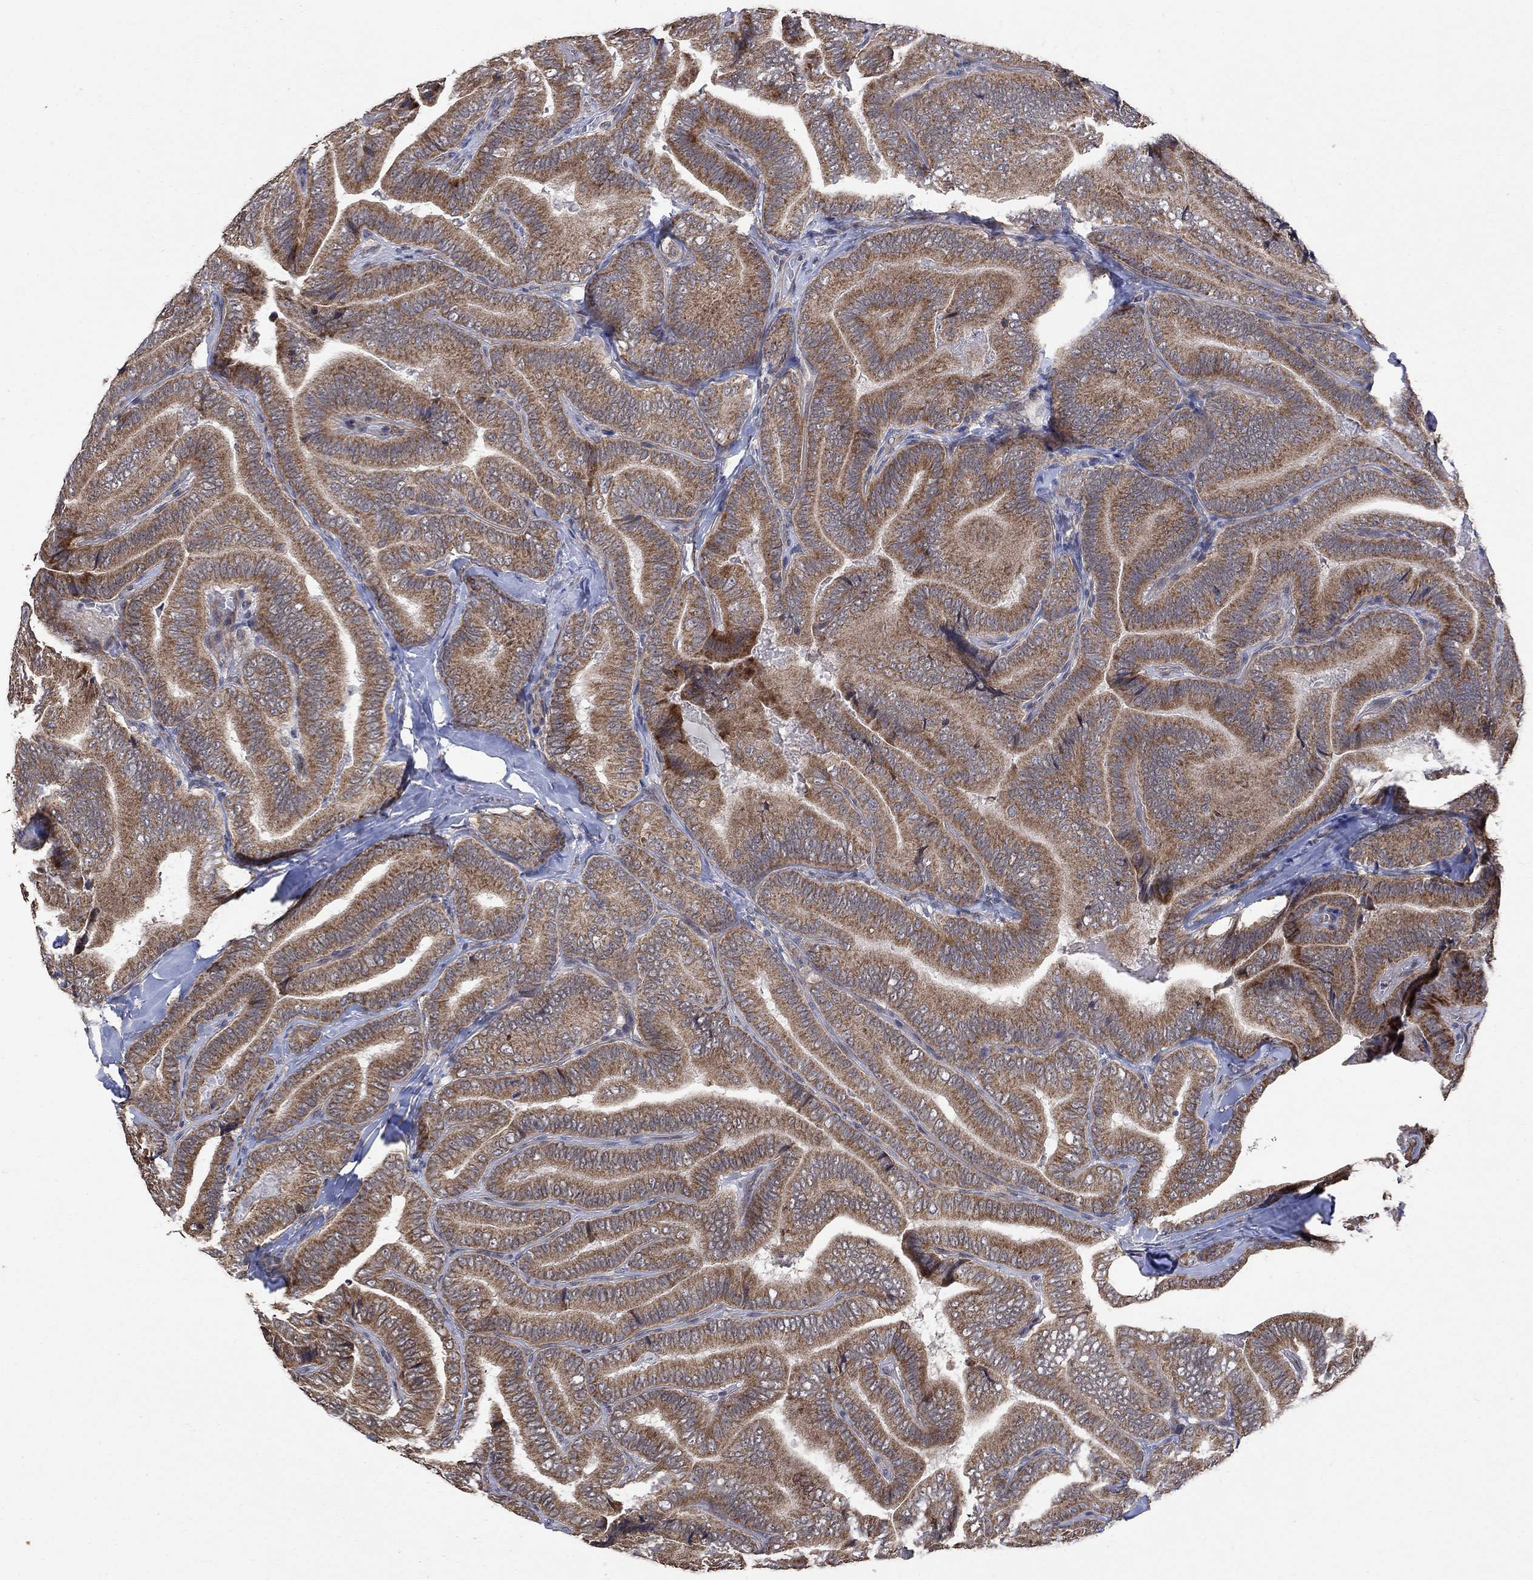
{"staining": {"intensity": "strong", "quantity": ">75%", "location": "cytoplasmic/membranous"}, "tissue": "thyroid cancer", "cell_type": "Tumor cells", "image_type": "cancer", "snomed": [{"axis": "morphology", "description": "Papillary adenocarcinoma, NOS"}, {"axis": "topography", "description": "Thyroid gland"}], "caption": "Protein staining of thyroid cancer (papillary adenocarcinoma) tissue exhibits strong cytoplasmic/membranous staining in approximately >75% of tumor cells.", "gene": "ANKRA2", "patient": {"sex": "male", "age": 61}}